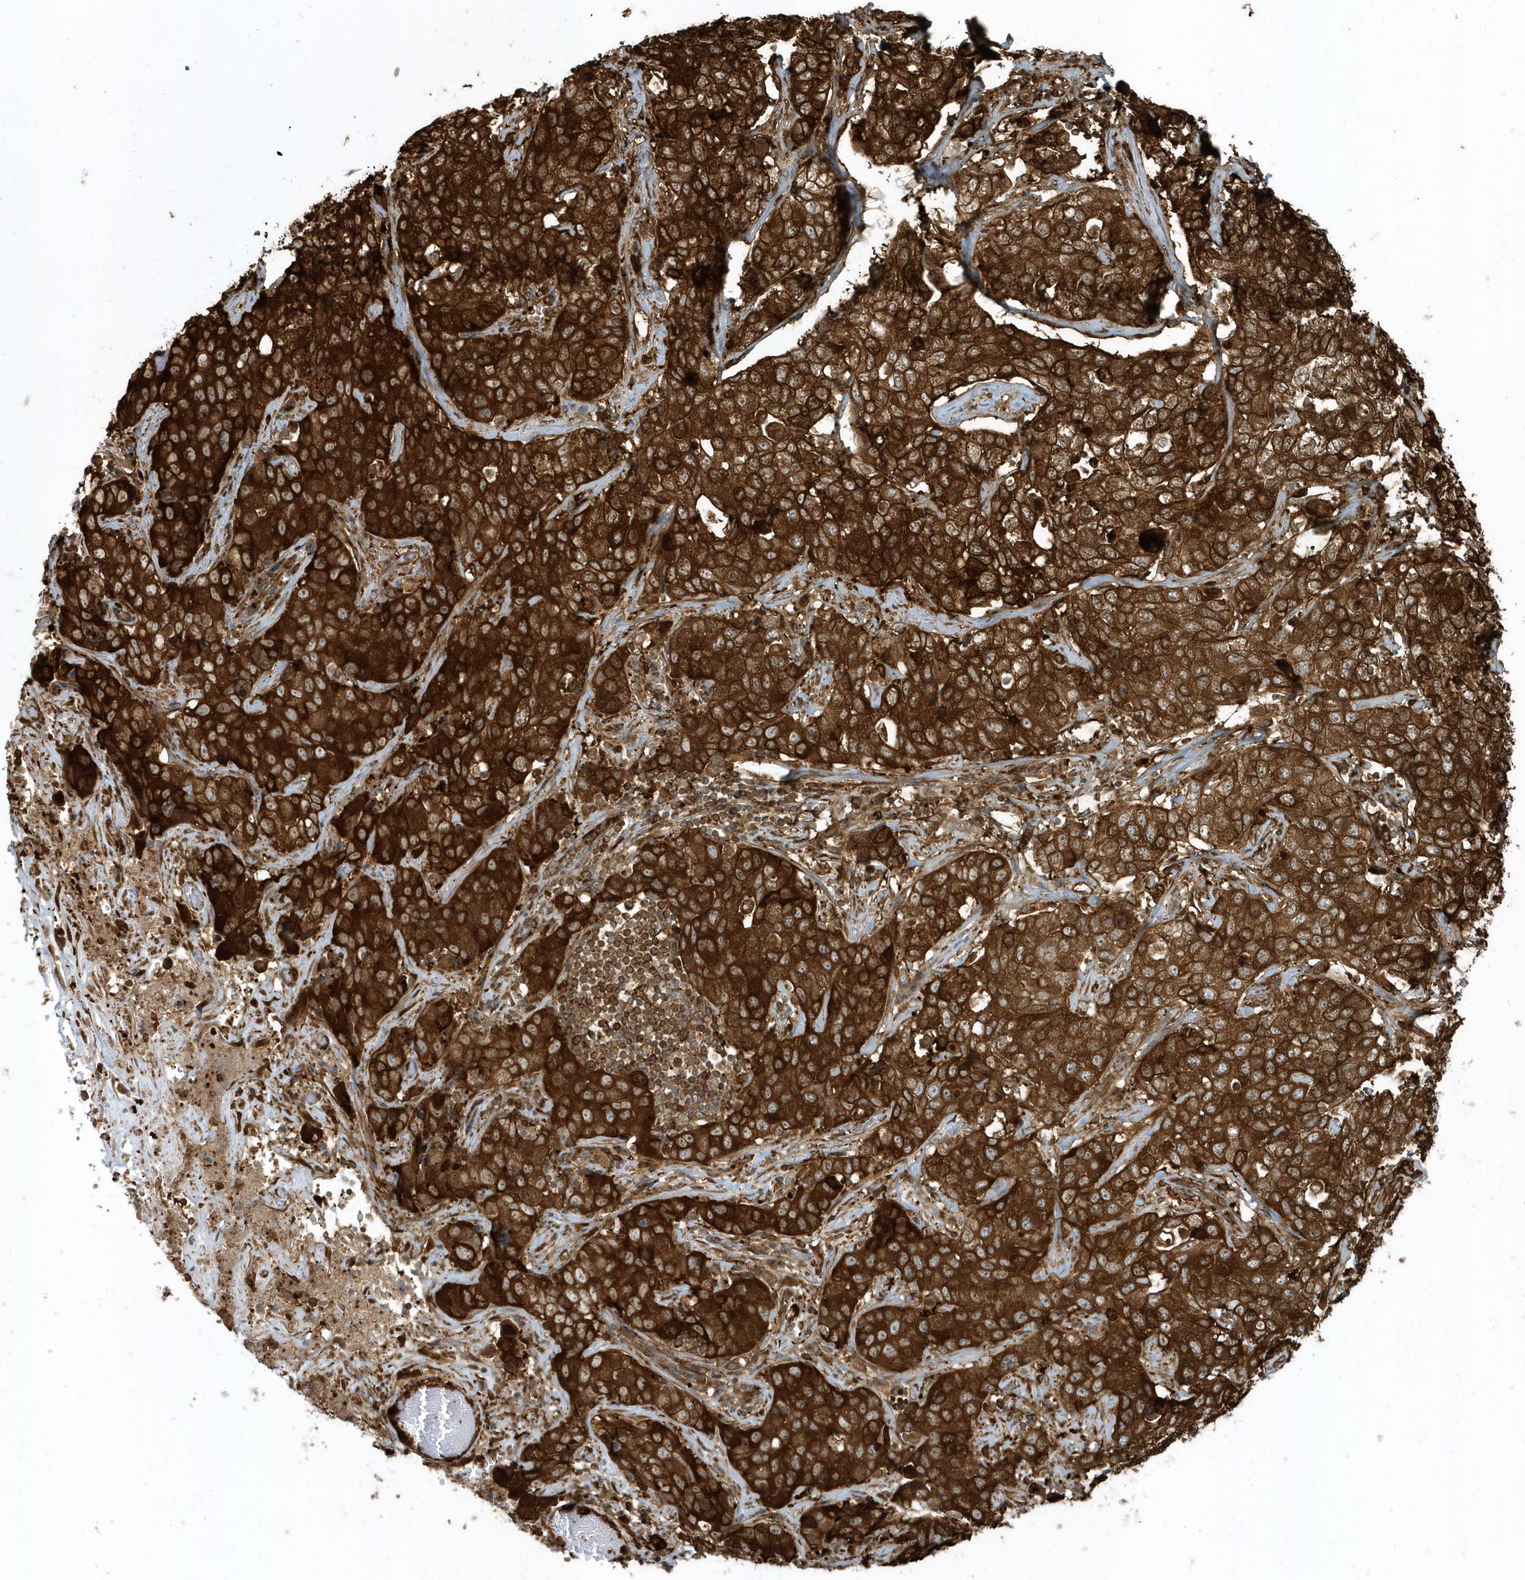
{"staining": {"intensity": "strong", "quantity": ">75%", "location": "cytoplasmic/membranous"}, "tissue": "stomach cancer", "cell_type": "Tumor cells", "image_type": "cancer", "snomed": [{"axis": "morphology", "description": "Normal tissue, NOS"}, {"axis": "morphology", "description": "Adenocarcinoma, NOS"}, {"axis": "topography", "description": "Lymph node"}, {"axis": "topography", "description": "Stomach"}], "caption": "Stomach adenocarcinoma stained with a brown dye demonstrates strong cytoplasmic/membranous positive expression in about >75% of tumor cells.", "gene": "CLCN6", "patient": {"sex": "male", "age": 48}}